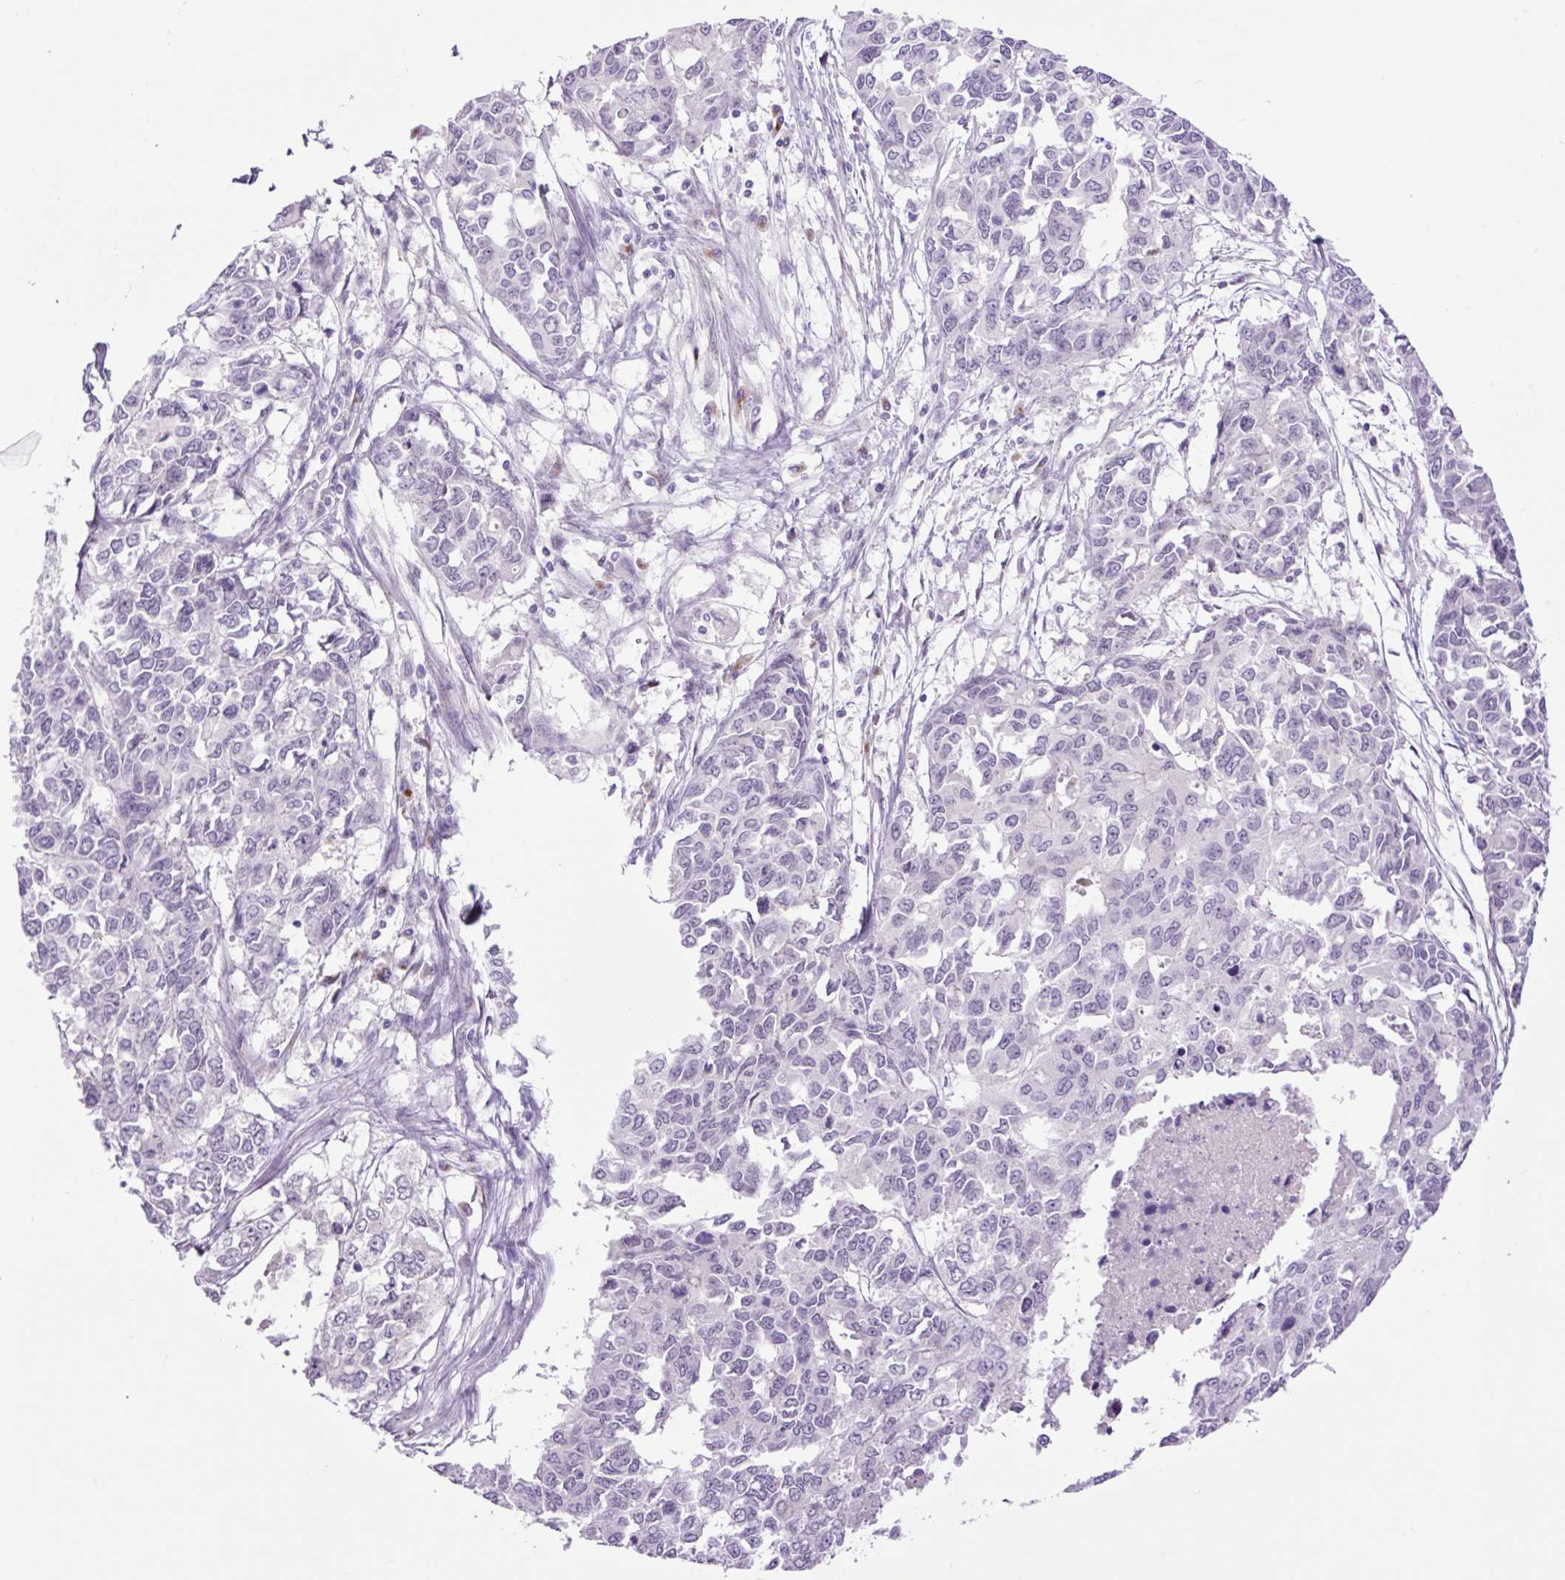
{"staining": {"intensity": "negative", "quantity": "none", "location": "none"}, "tissue": "endometrial cancer", "cell_type": "Tumor cells", "image_type": "cancer", "snomed": [{"axis": "morphology", "description": "Adenocarcinoma, NOS"}, {"axis": "topography", "description": "Uterus"}], "caption": "This photomicrograph is of endometrial cancer stained with immunohistochemistry (IHC) to label a protein in brown with the nuclei are counter-stained blue. There is no positivity in tumor cells. (Stains: DAB immunohistochemistry with hematoxylin counter stain, Microscopy: brightfield microscopy at high magnification).", "gene": "MFSD3", "patient": {"sex": "female", "age": 79}}